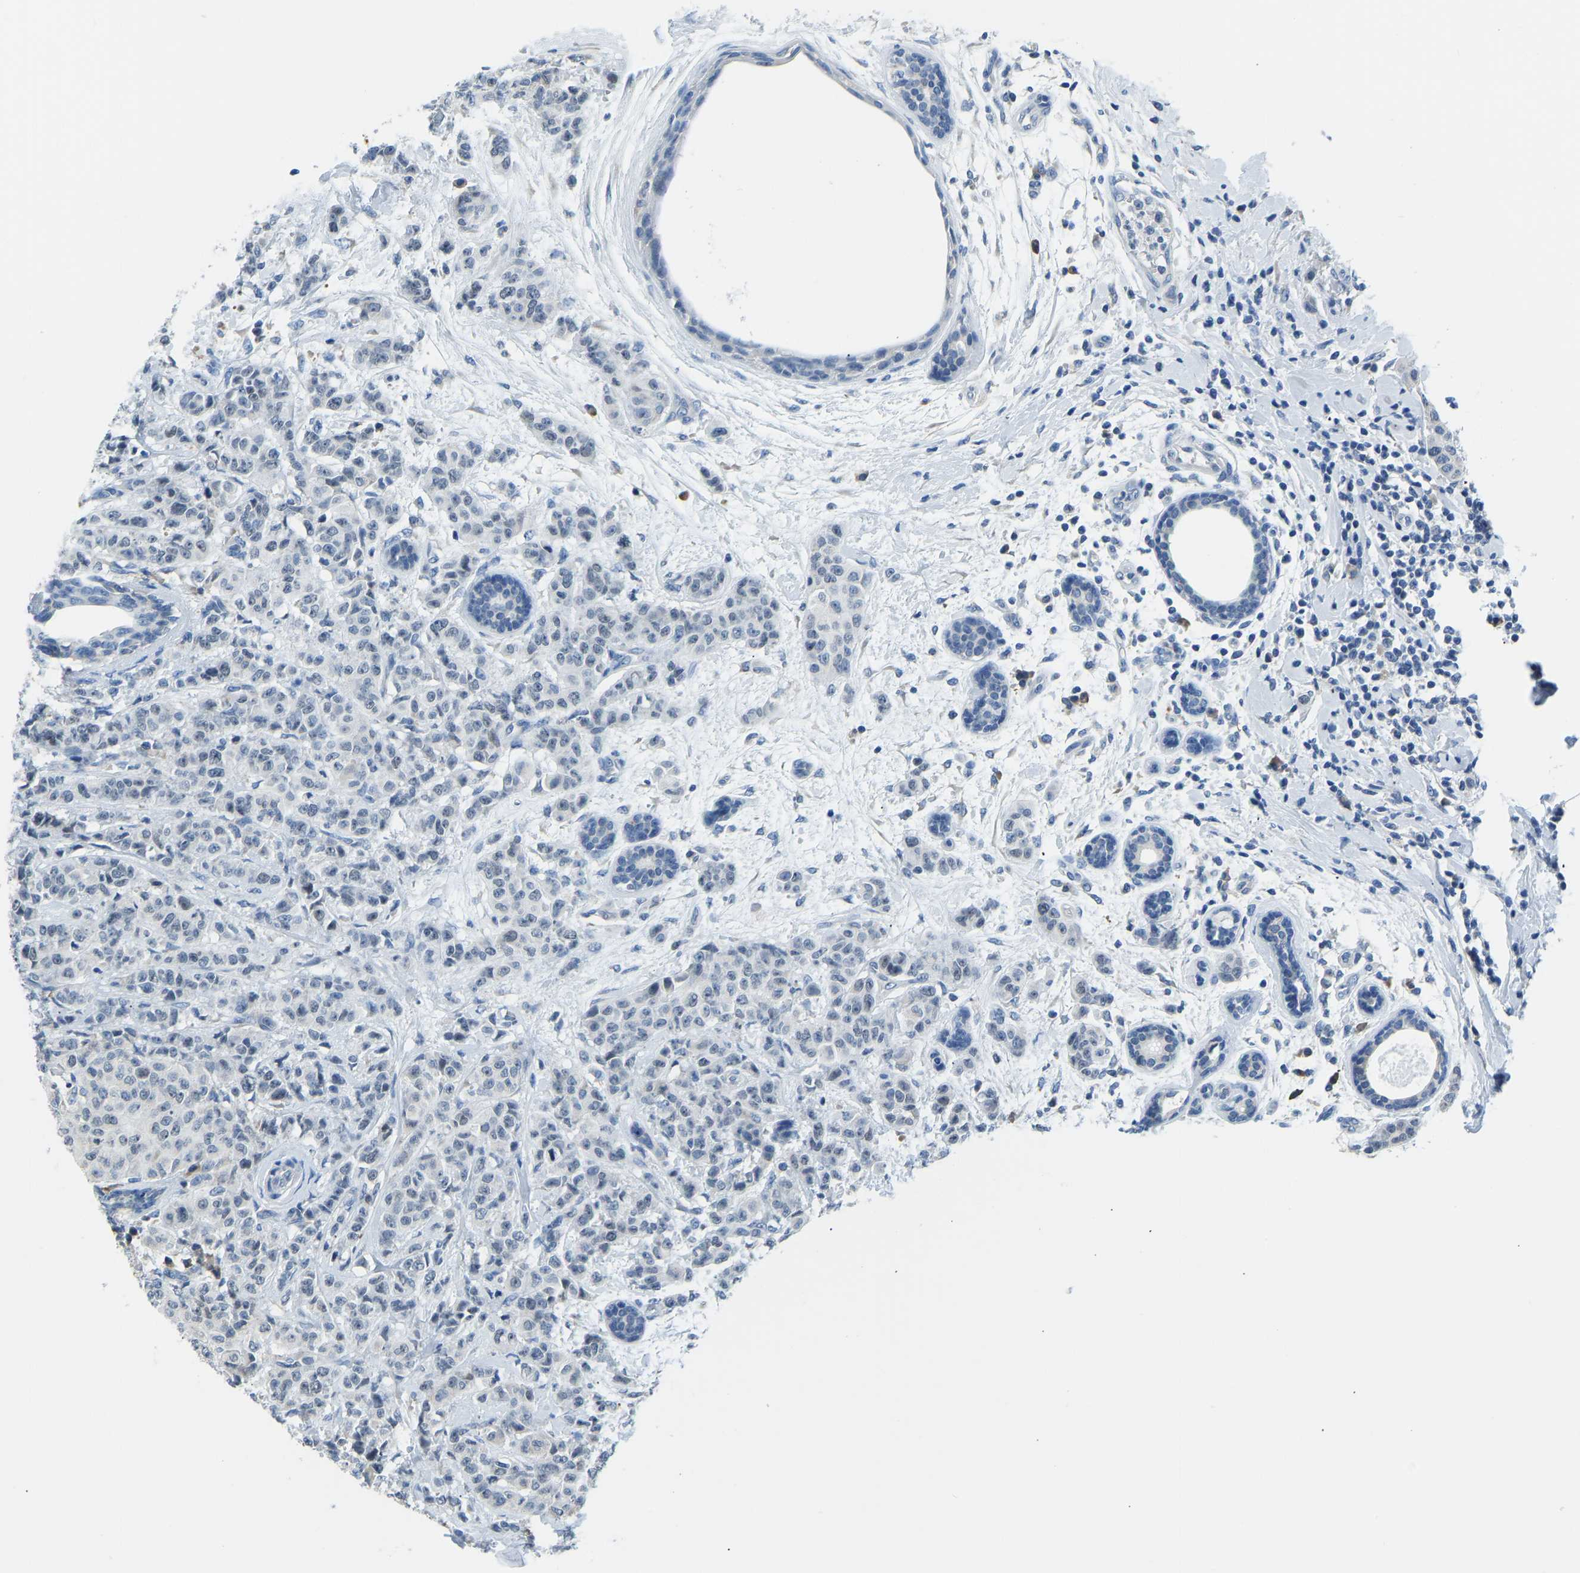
{"staining": {"intensity": "negative", "quantity": "none", "location": "none"}, "tissue": "breast cancer", "cell_type": "Tumor cells", "image_type": "cancer", "snomed": [{"axis": "morphology", "description": "Normal tissue, NOS"}, {"axis": "morphology", "description": "Duct carcinoma"}, {"axis": "topography", "description": "Breast"}], "caption": "IHC of human breast cancer (infiltrating ductal carcinoma) shows no expression in tumor cells.", "gene": "VRK1", "patient": {"sex": "female", "age": 40}}